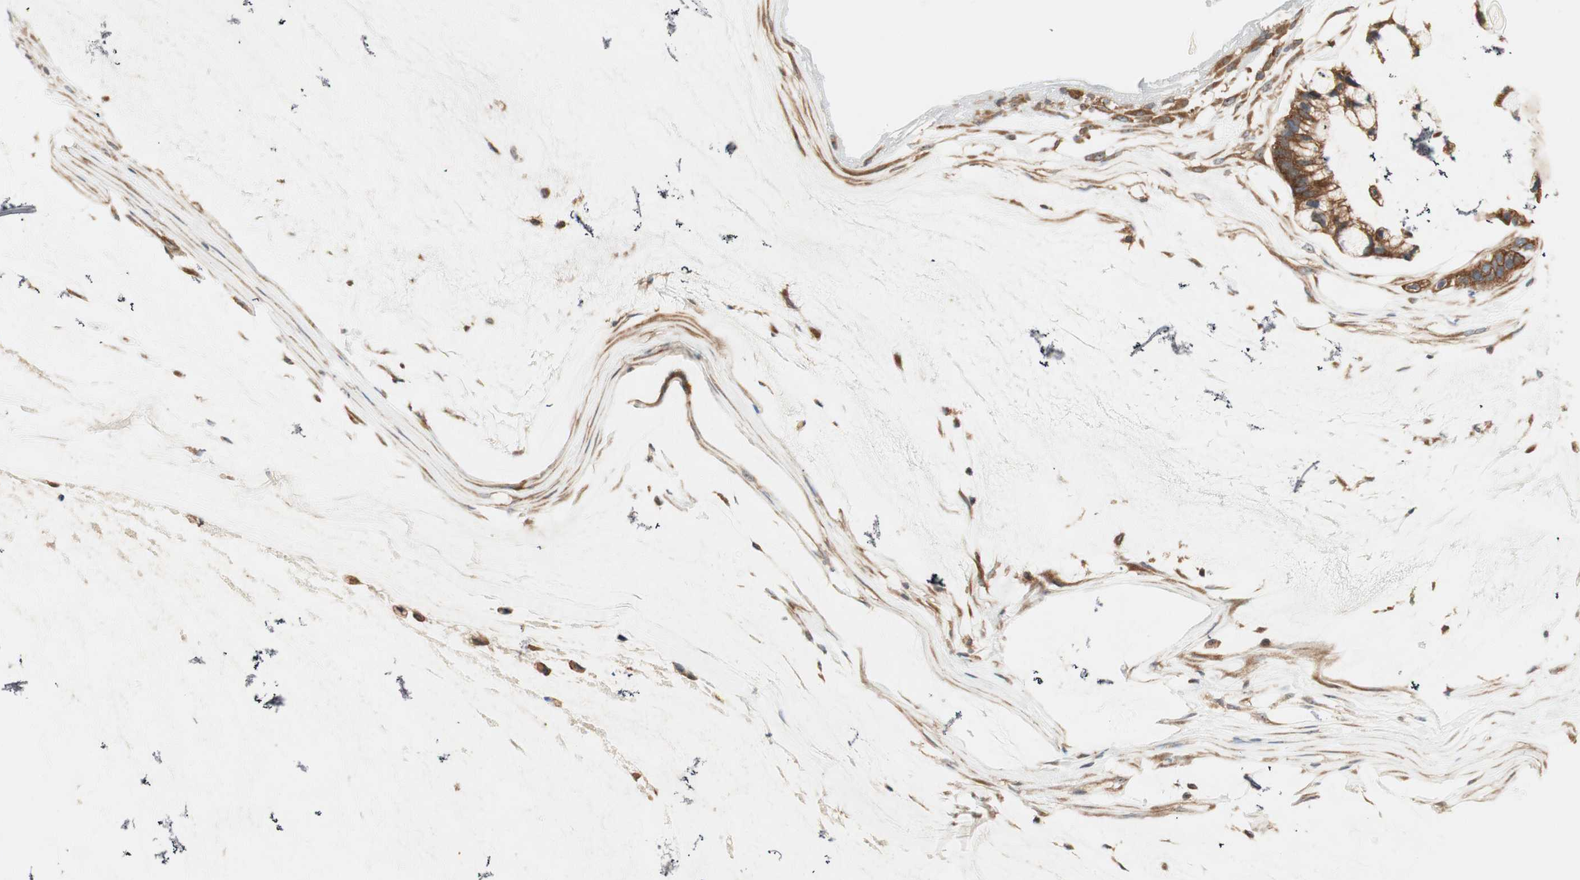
{"staining": {"intensity": "strong", "quantity": ">75%", "location": "cytoplasmic/membranous"}, "tissue": "ovarian cancer", "cell_type": "Tumor cells", "image_type": "cancer", "snomed": [{"axis": "morphology", "description": "Cystadenocarcinoma, mucinous, NOS"}, {"axis": "topography", "description": "Ovary"}], "caption": "Immunohistochemistry (IHC) (DAB (3,3'-diaminobenzidine)) staining of ovarian cancer (mucinous cystadenocarcinoma) displays strong cytoplasmic/membranous protein positivity in about >75% of tumor cells. The protein of interest is shown in brown color, while the nuclei are stained blue.", "gene": "CTTNBP2NL", "patient": {"sex": "female", "age": 39}}